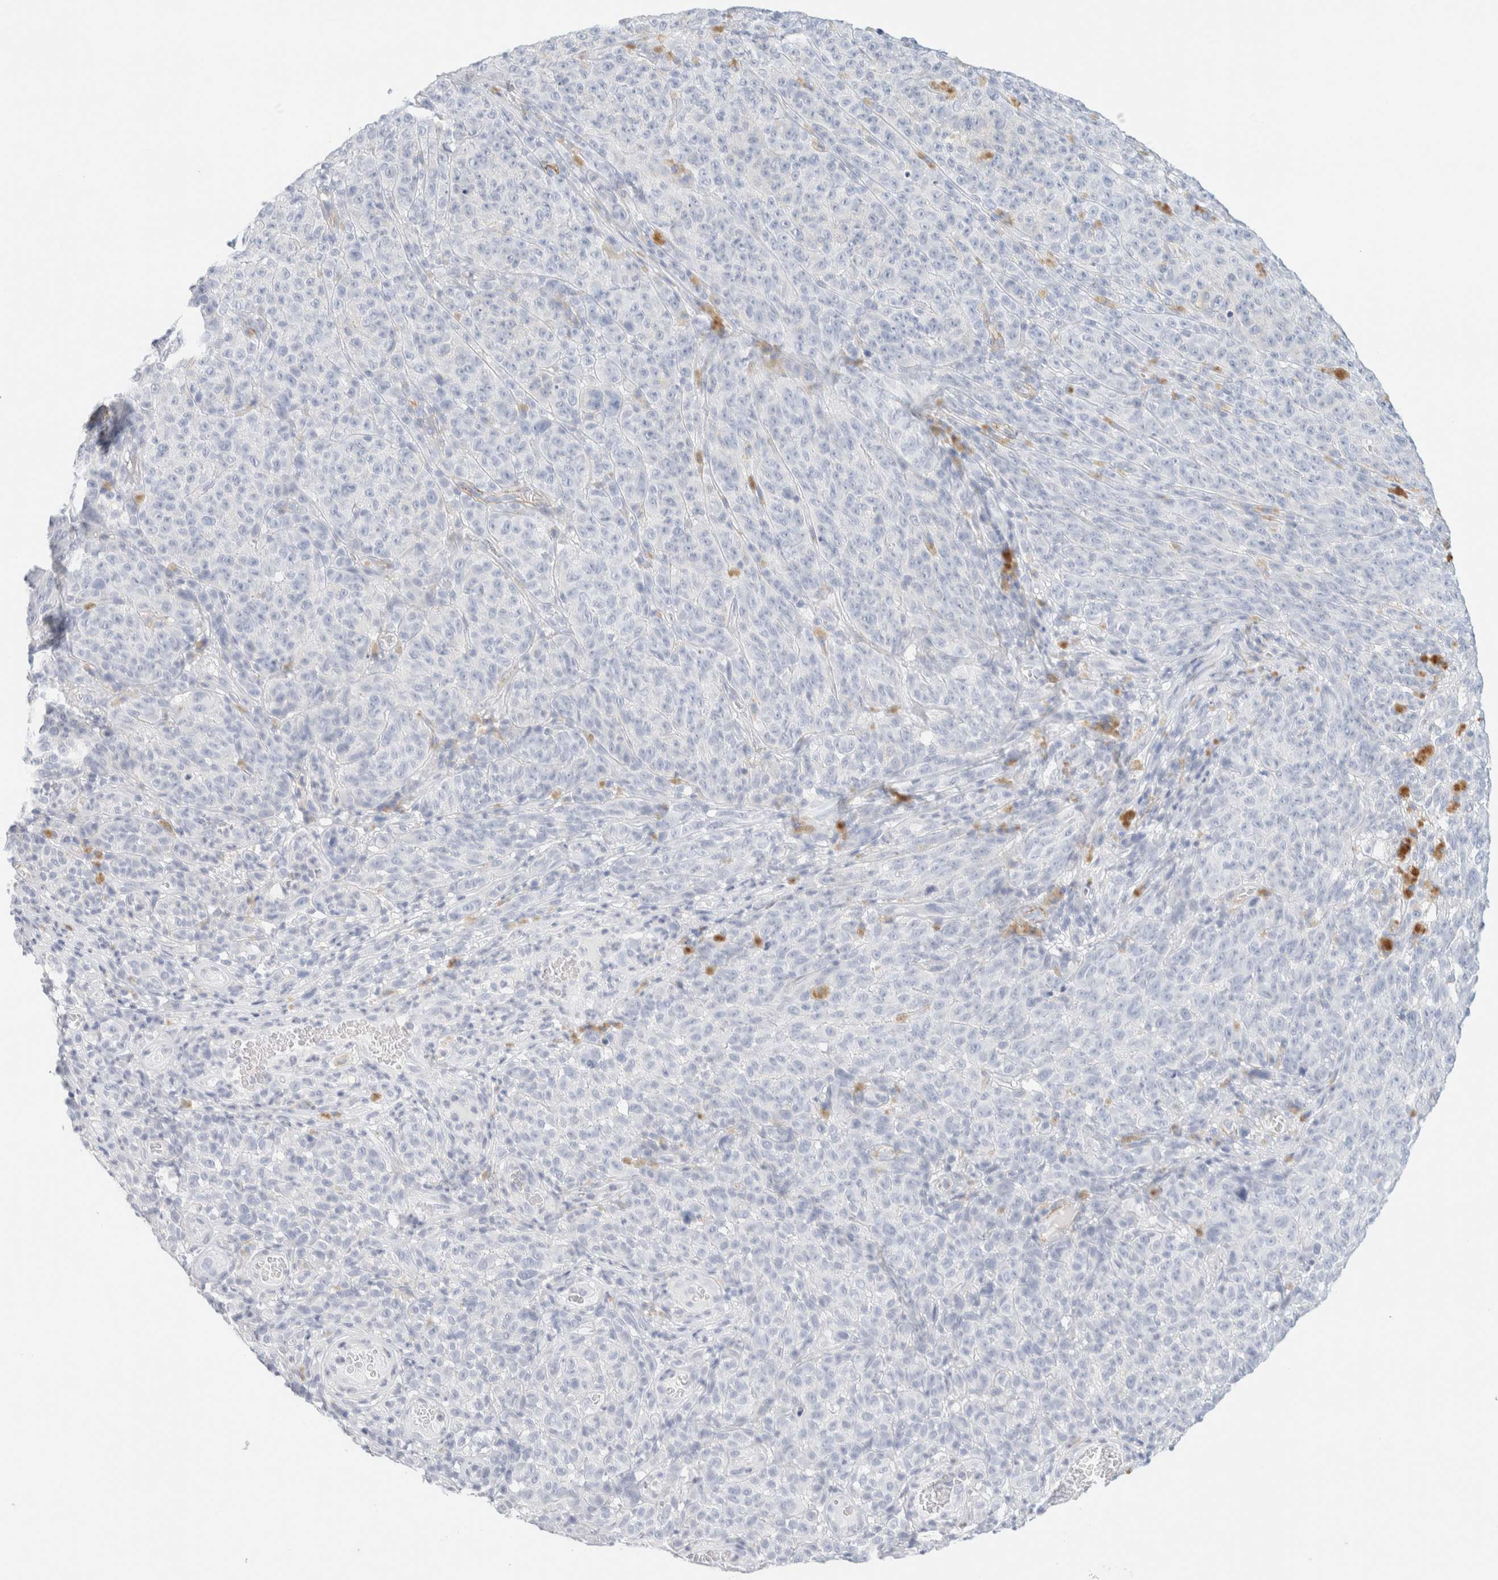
{"staining": {"intensity": "negative", "quantity": "none", "location": "none"}, "tissue": "melanoma", "cell_type": "Tumor cells", "image_type": "cancer", "snomed": [{"axis": "morphology", "description": "Malignant melanoma, NOS"}, {"axis": "topography", "description": "Skin"}], "caption": "The histopathology image displays no significant positivity in tumor cells of melanoma.", "gene": "AFMID", "patient": {"sex": "female", "age": 82}}